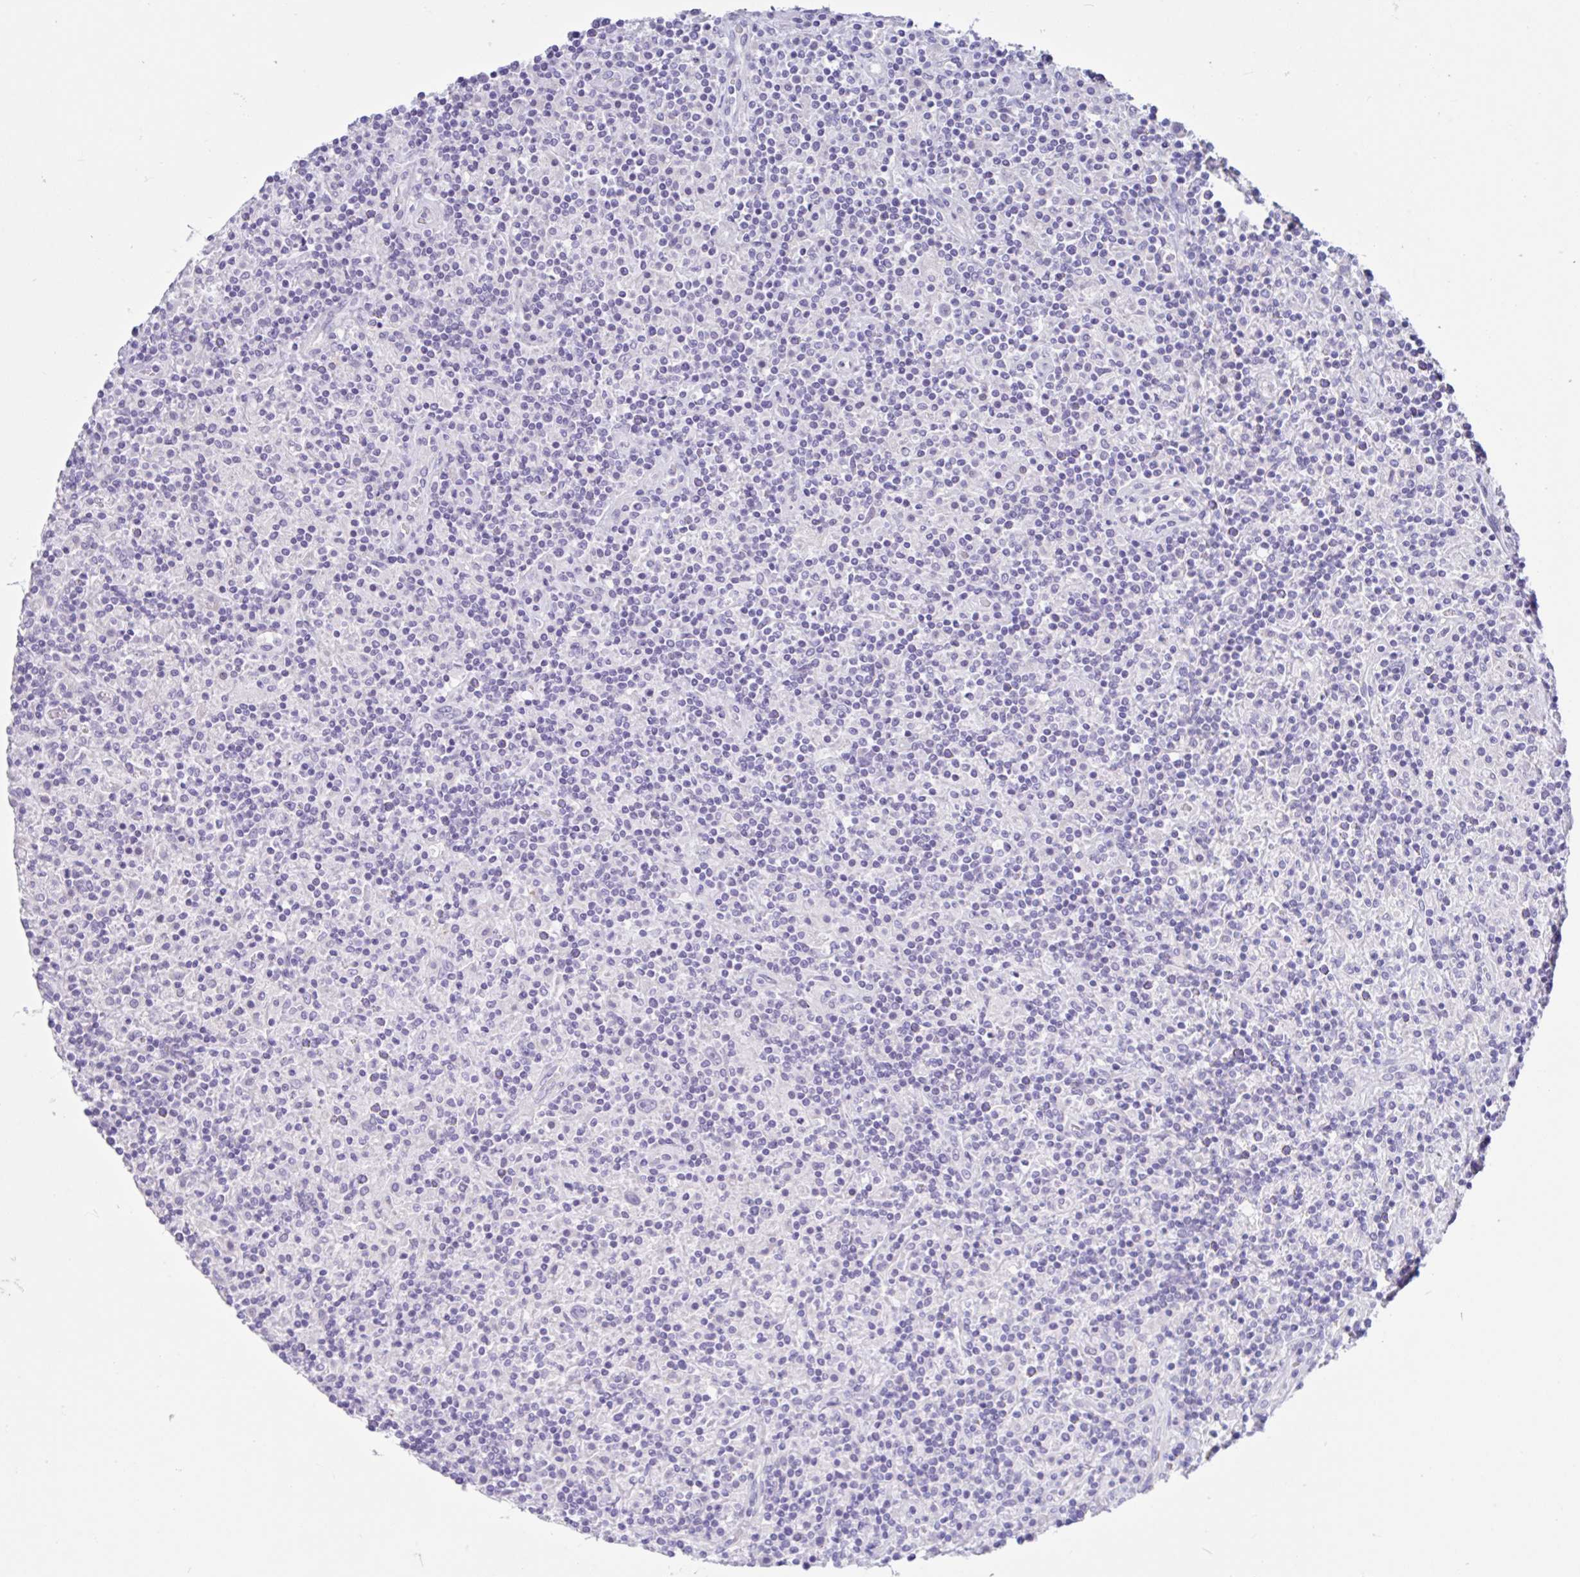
{"staining": {"intensity": "negative", "quantity": "none", "location": "none"}, "tissue": "lymphoma", "cell_type": "Tumor cells", "image_type": "cancer", "snomed": [{"axis": "morphology", "description": "Hodgkin's disease, NOS"}, {"axis": "topography", "description": "Lymph node"}], "caption": "An image of Hodgkin's disease stained for a protein demonstrates no brown staining in tumor cells. Brightfield microscopy of IHC stained with DAB (brown) and hematoxylin (blue), captured at high magnification.", "gene": "OR6N2", "patient": {"sex": "male", "age": 70}}